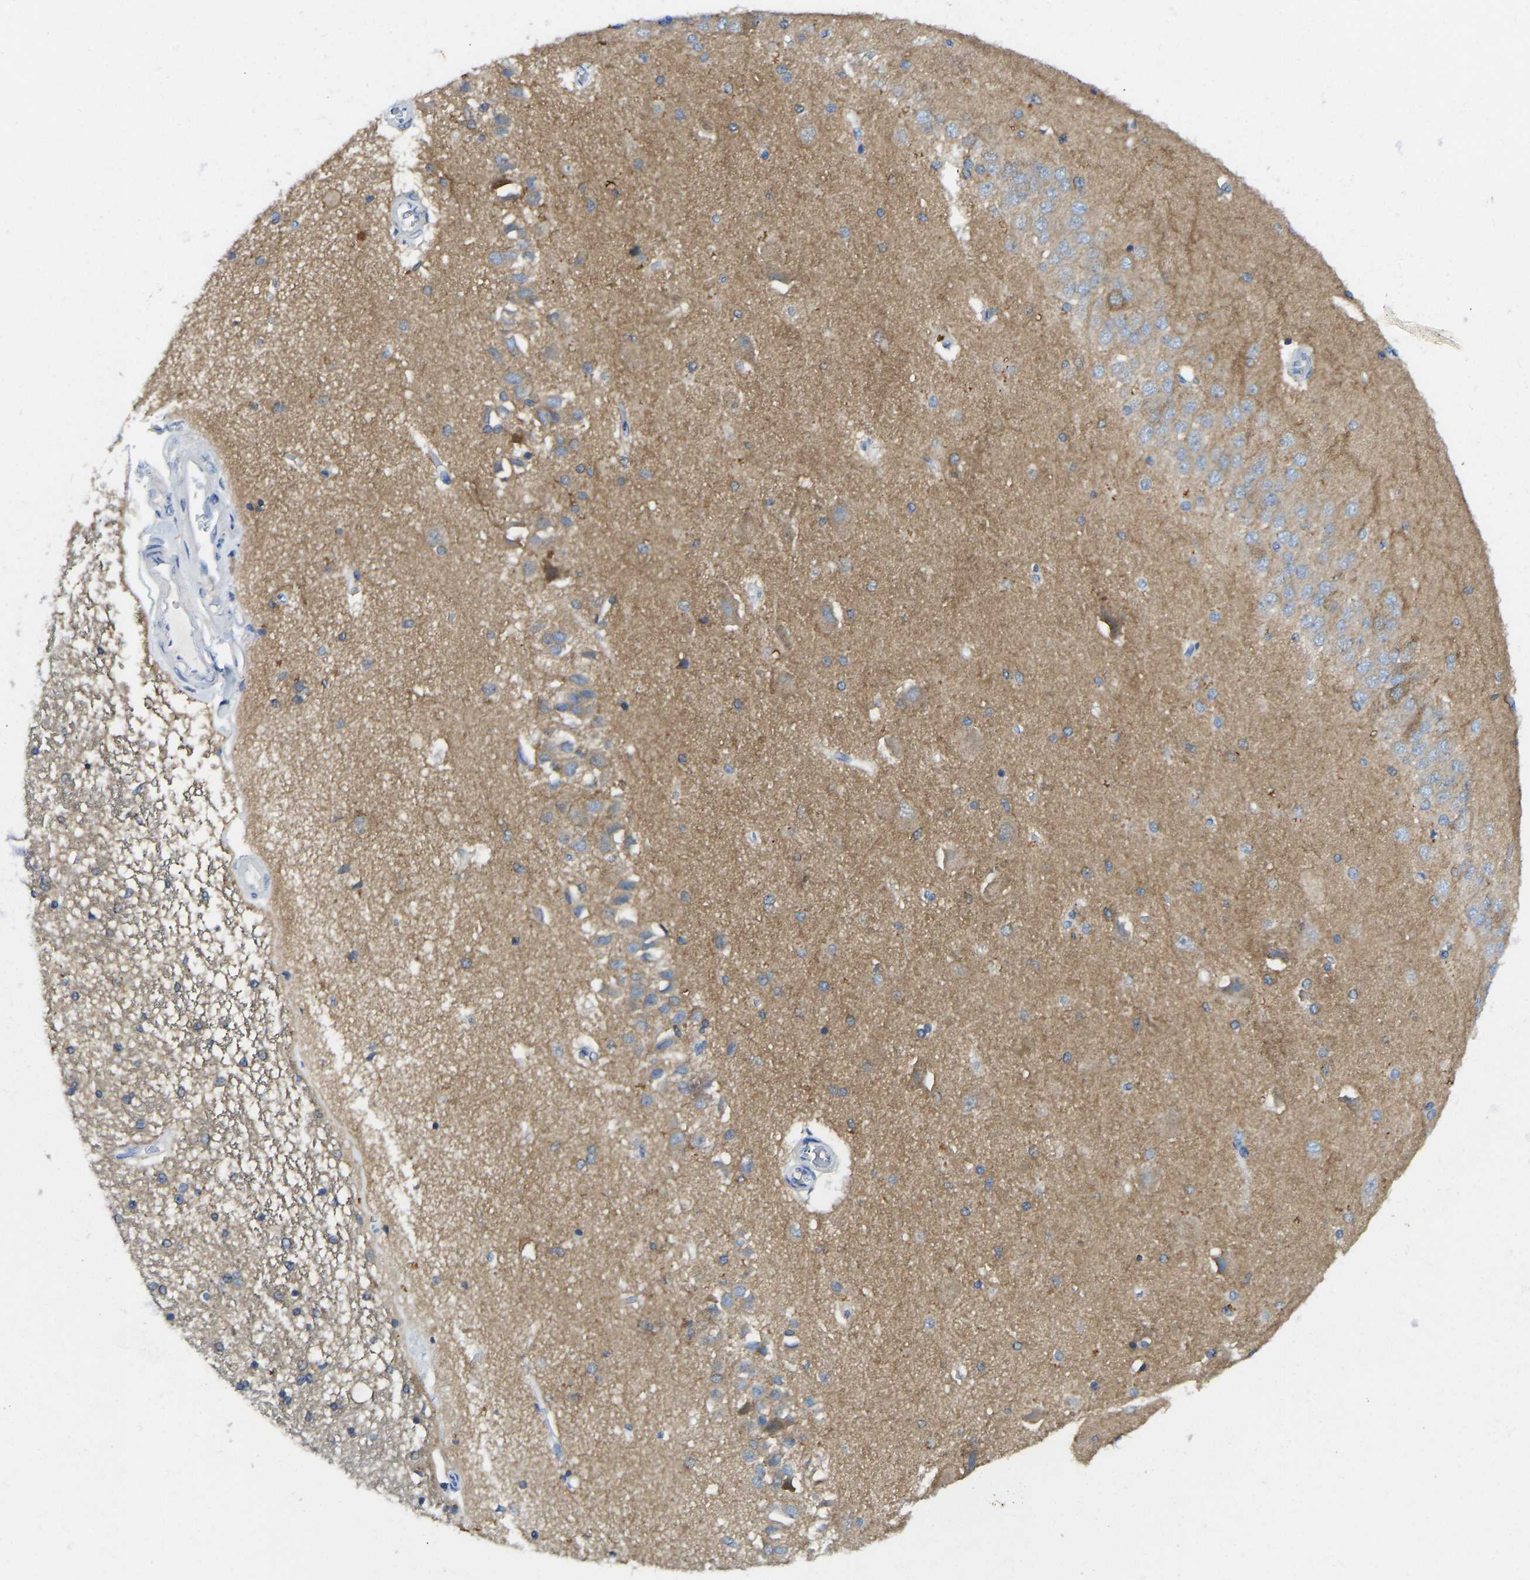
{"staining": {"intensity": "moderate", "quantity": "<25%", "location": "cytoplasmic/membranous"}, "tissue": "hippocampus", "cell_type": "Glial cells", "image_type": "normal", "snomed": [{"axis": "morphology", "description": "Normal tissue, NOS"}, {"axis": "topography", "description": "Hippocampus"}], "caption": "Glial cells display low levels of moderate cytoplasmic/membranous staining in approximately <25% of cells in normal human hippocampus. The staining is performed using DAB brown chromogen to label protein expression. The nuclei are counter-stained blue using hematoxylin.", "gene": "NDRG3", "patient": {"sex": "female", "age": 54}}